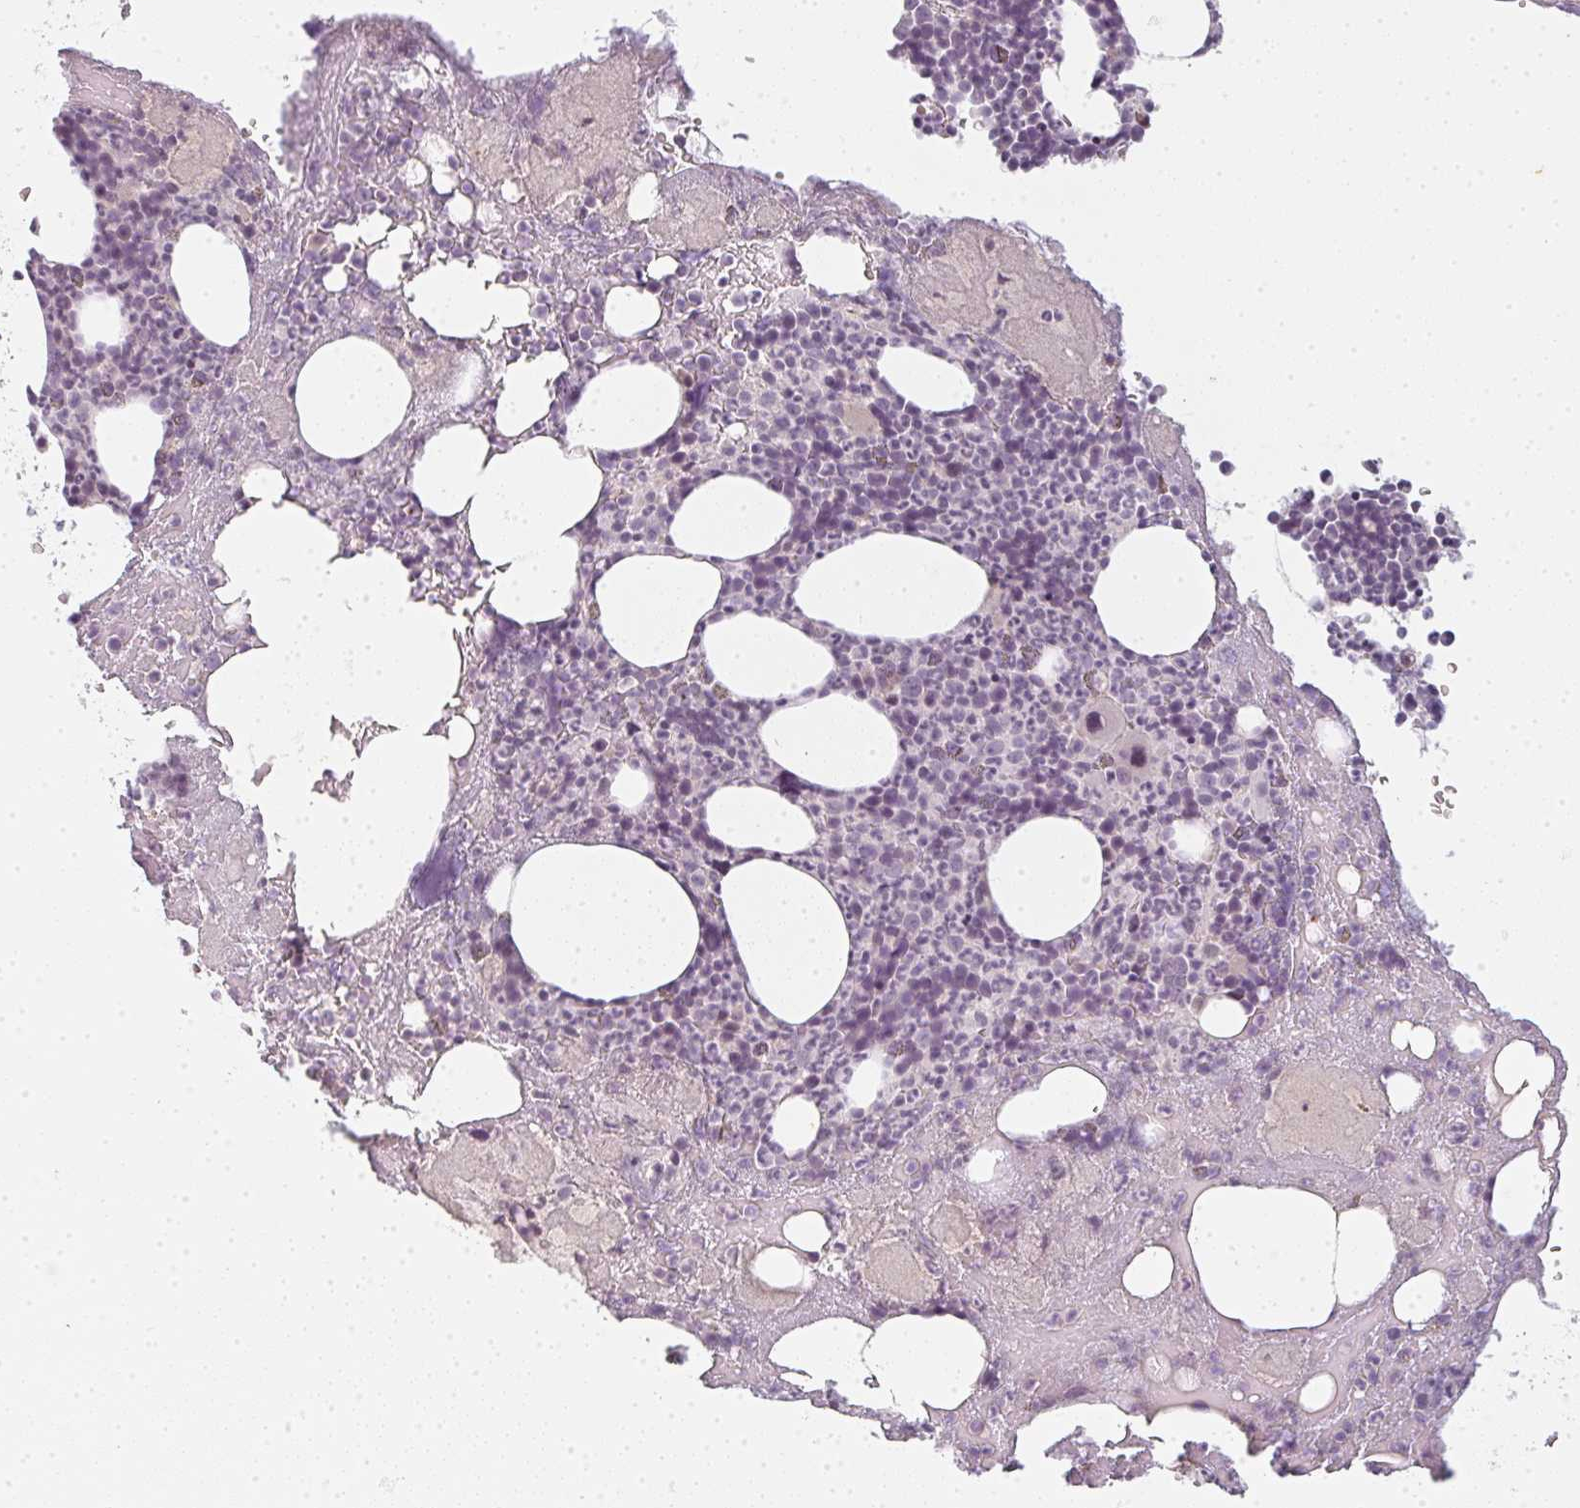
{"staining": {"intensity": "weak", "quantity": "<25%", "location": "nuclear"}, "tissue": "bone marrow", "cell_type": "Hematopoietic cells", "image_type": "normal", "snomed": [{"axis": "morphology", "description": "Normal tissue, NOS"}, {"axis": "topography", "description": "Bone marrow"}], "caption": "The immunohistochemistry photomicrograph has no significant staining in hematopoietic cells of bone marrow. (DAB (3,3'-diaminobenzidine) IHC with hematoxylin counter stain).", "gene": "RBBP6", "patient": {"sex": "female", "age": 59}}